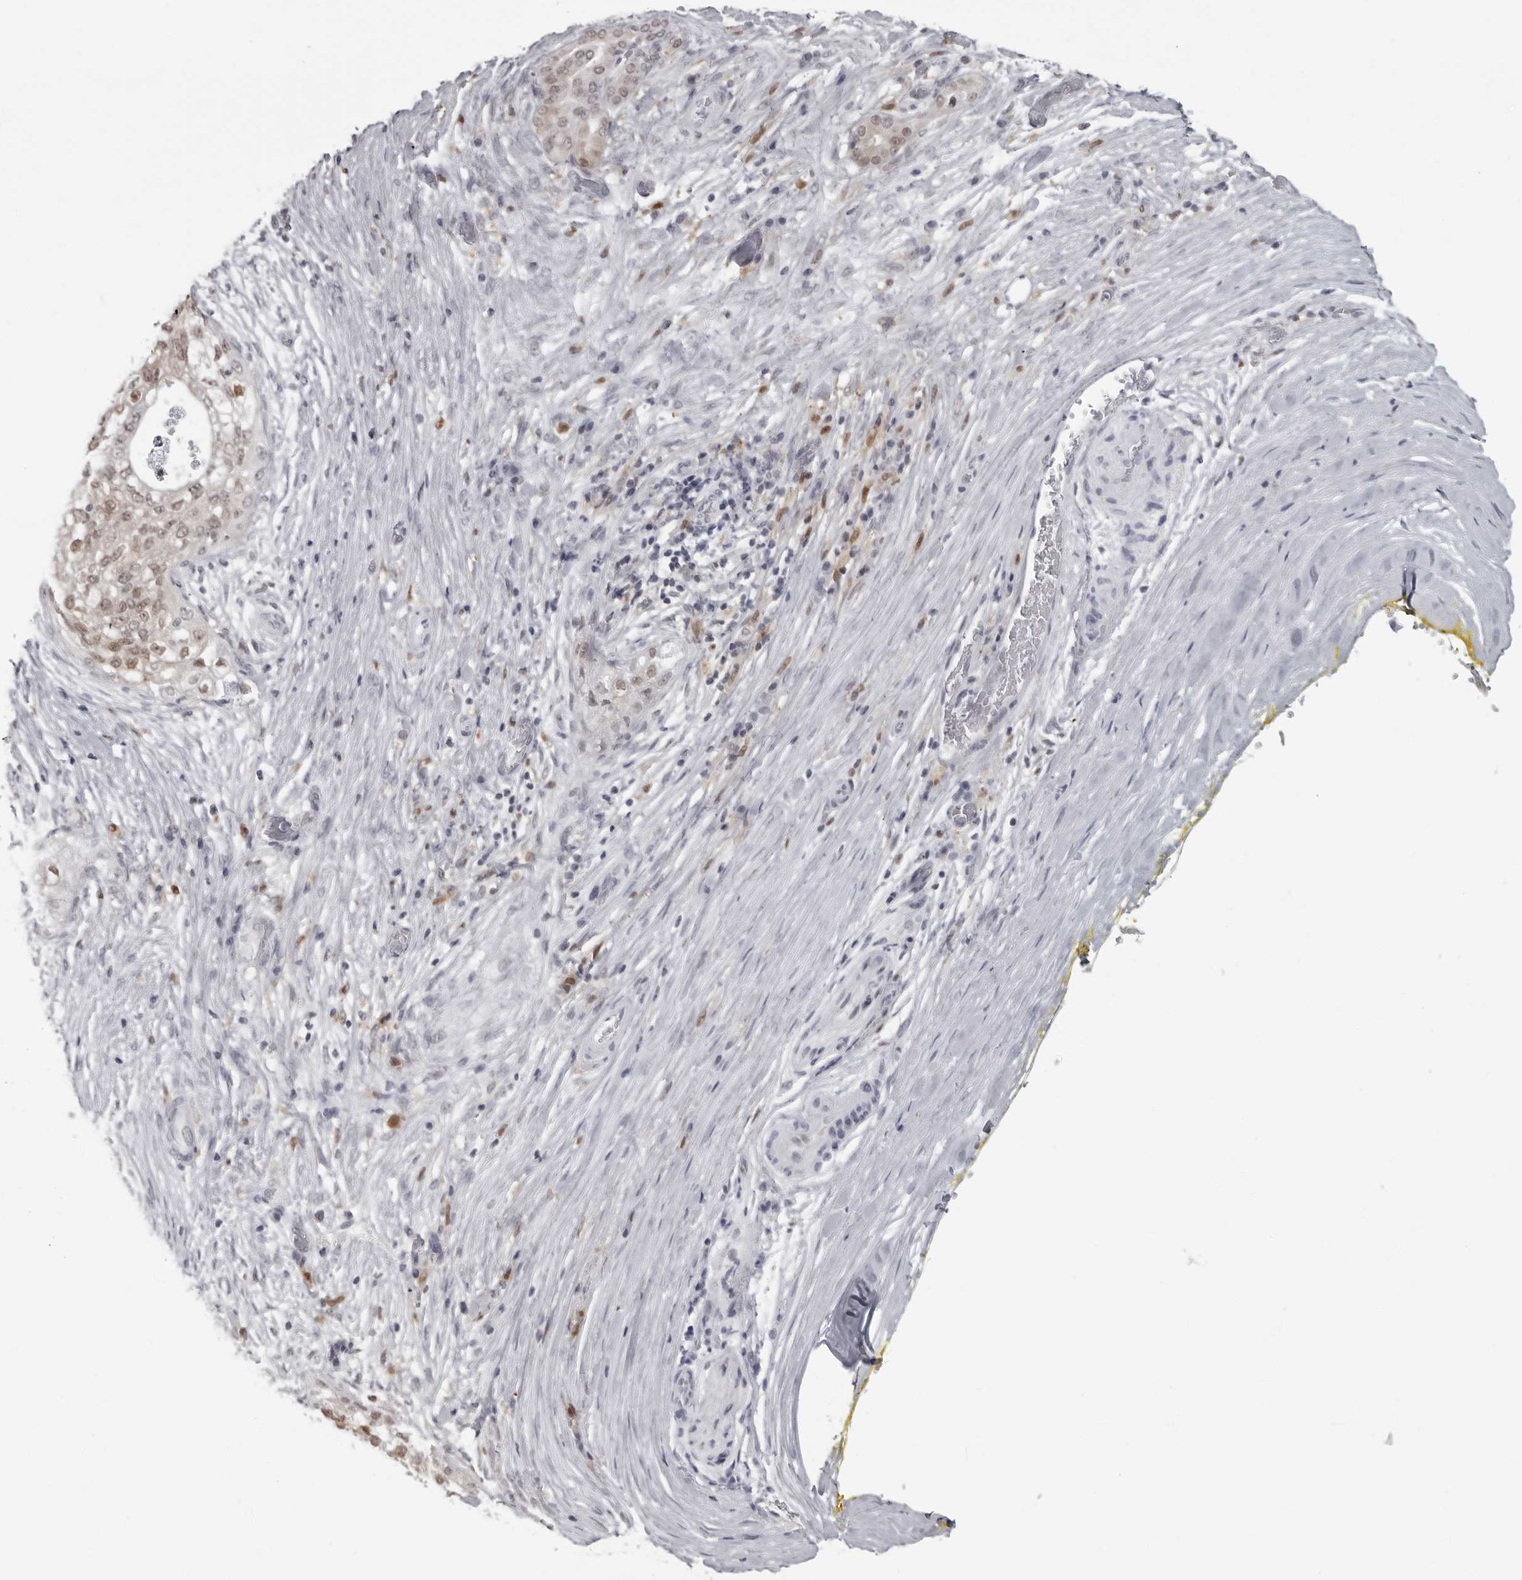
{"staining": {"intensity": "weak", "quantity": "25%-75%", "location": "nuclear"}, "tissue": "pancreatic cancer", "cell_type": "Tumor cells", "image_type": "cancer", "snomed": [{"axis": "morphology", "description": "Adenocarcinoma, NOS"}, {"axis": "topography", "description": "Pancreas"}], "caption": "Pancreatic cancer (adenocarcinoma) was stained to show a protein in brown. There is low levels of weak nuclear expression in about 25%-75% of tumor cells.", "gene": "LZIC", "patient": {"sex": "male", "age": 72}}